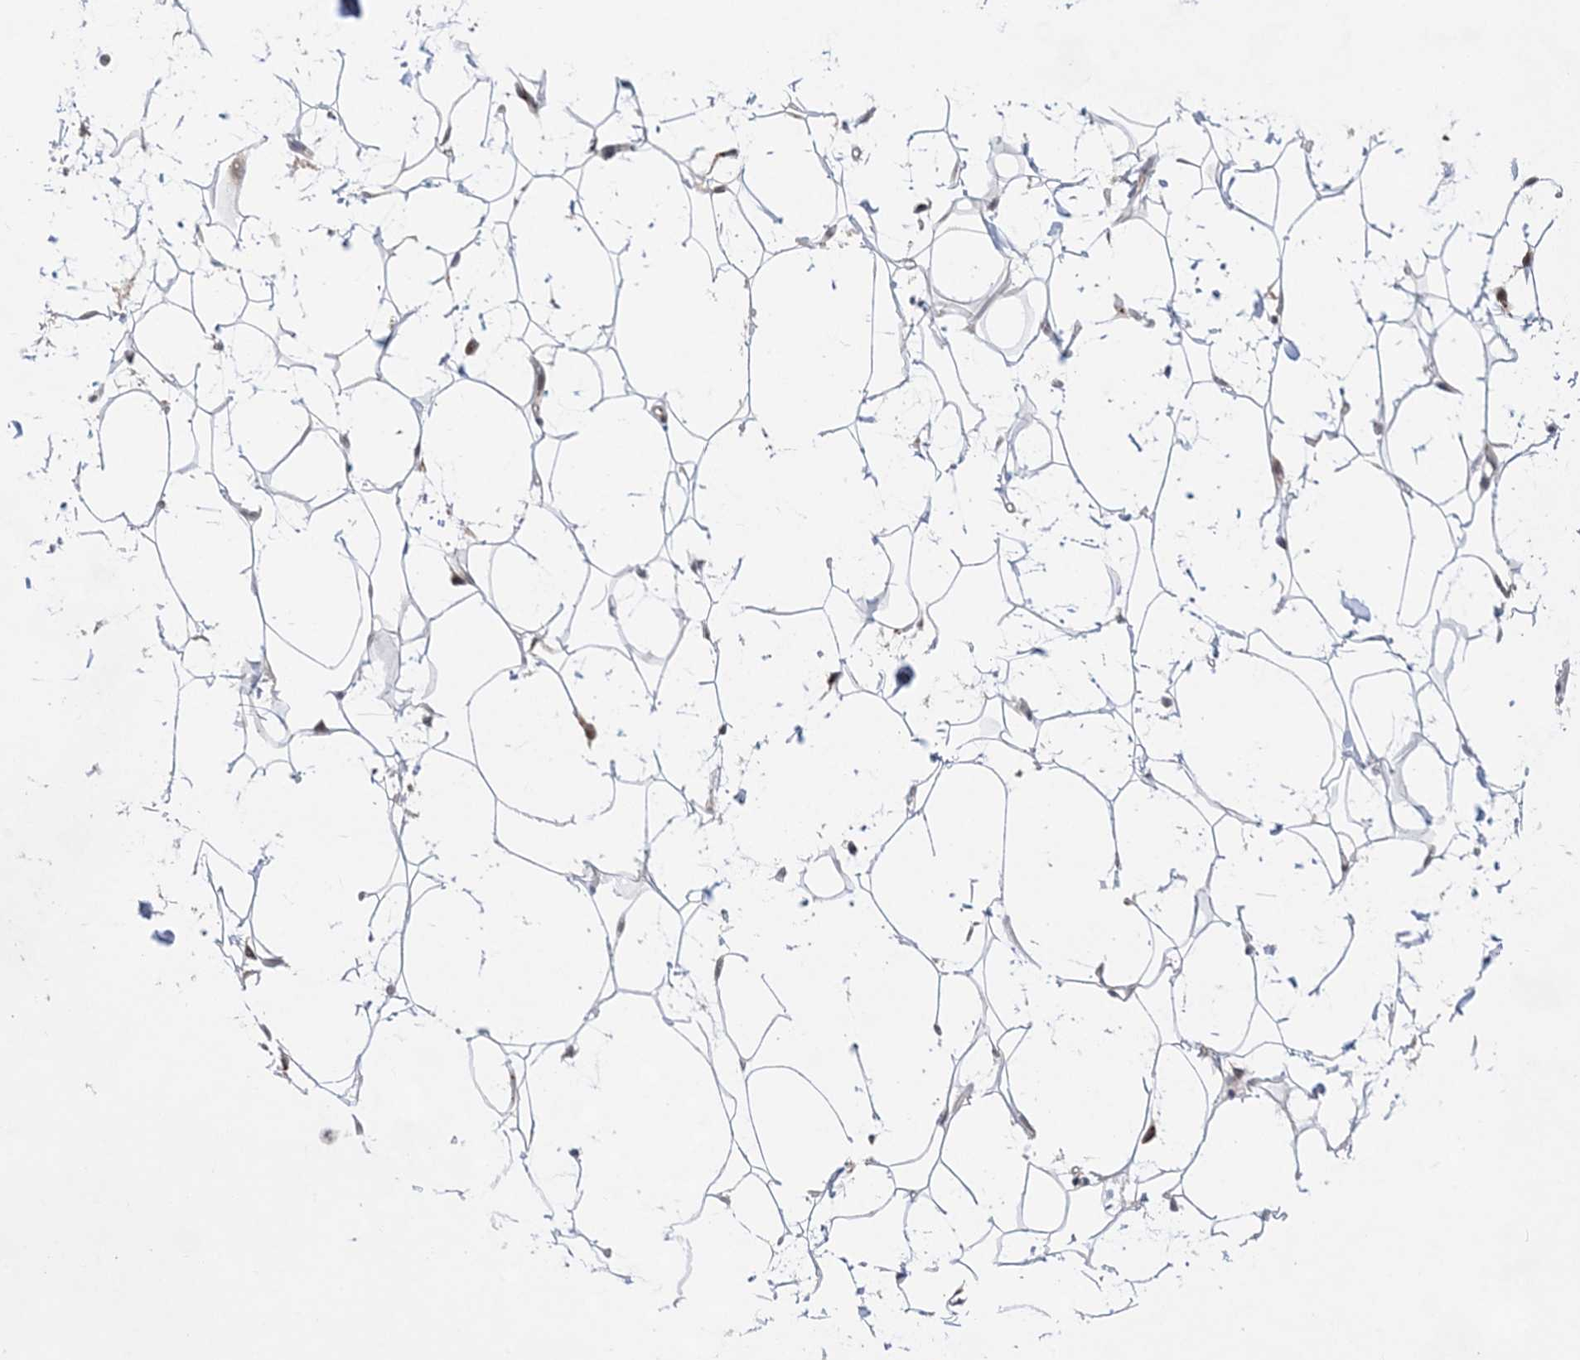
{"staining": {"intensity": "negative", "quantity": "none", "location": "none"}, "tissue": "adipose tissue", "cell_type": "Adipocytes", "image_type": "normal", "snomed": [{"axis": "morphology", "description": "Normal tissue, NOS"}, {"axis": "topography", "description": "Breast"}], "caption": "IHC of benign adipose tissue reveals no positivity in adipocytes.", "gene": "ANAPC15", "patient": {"sex": "female", "age": 26}}